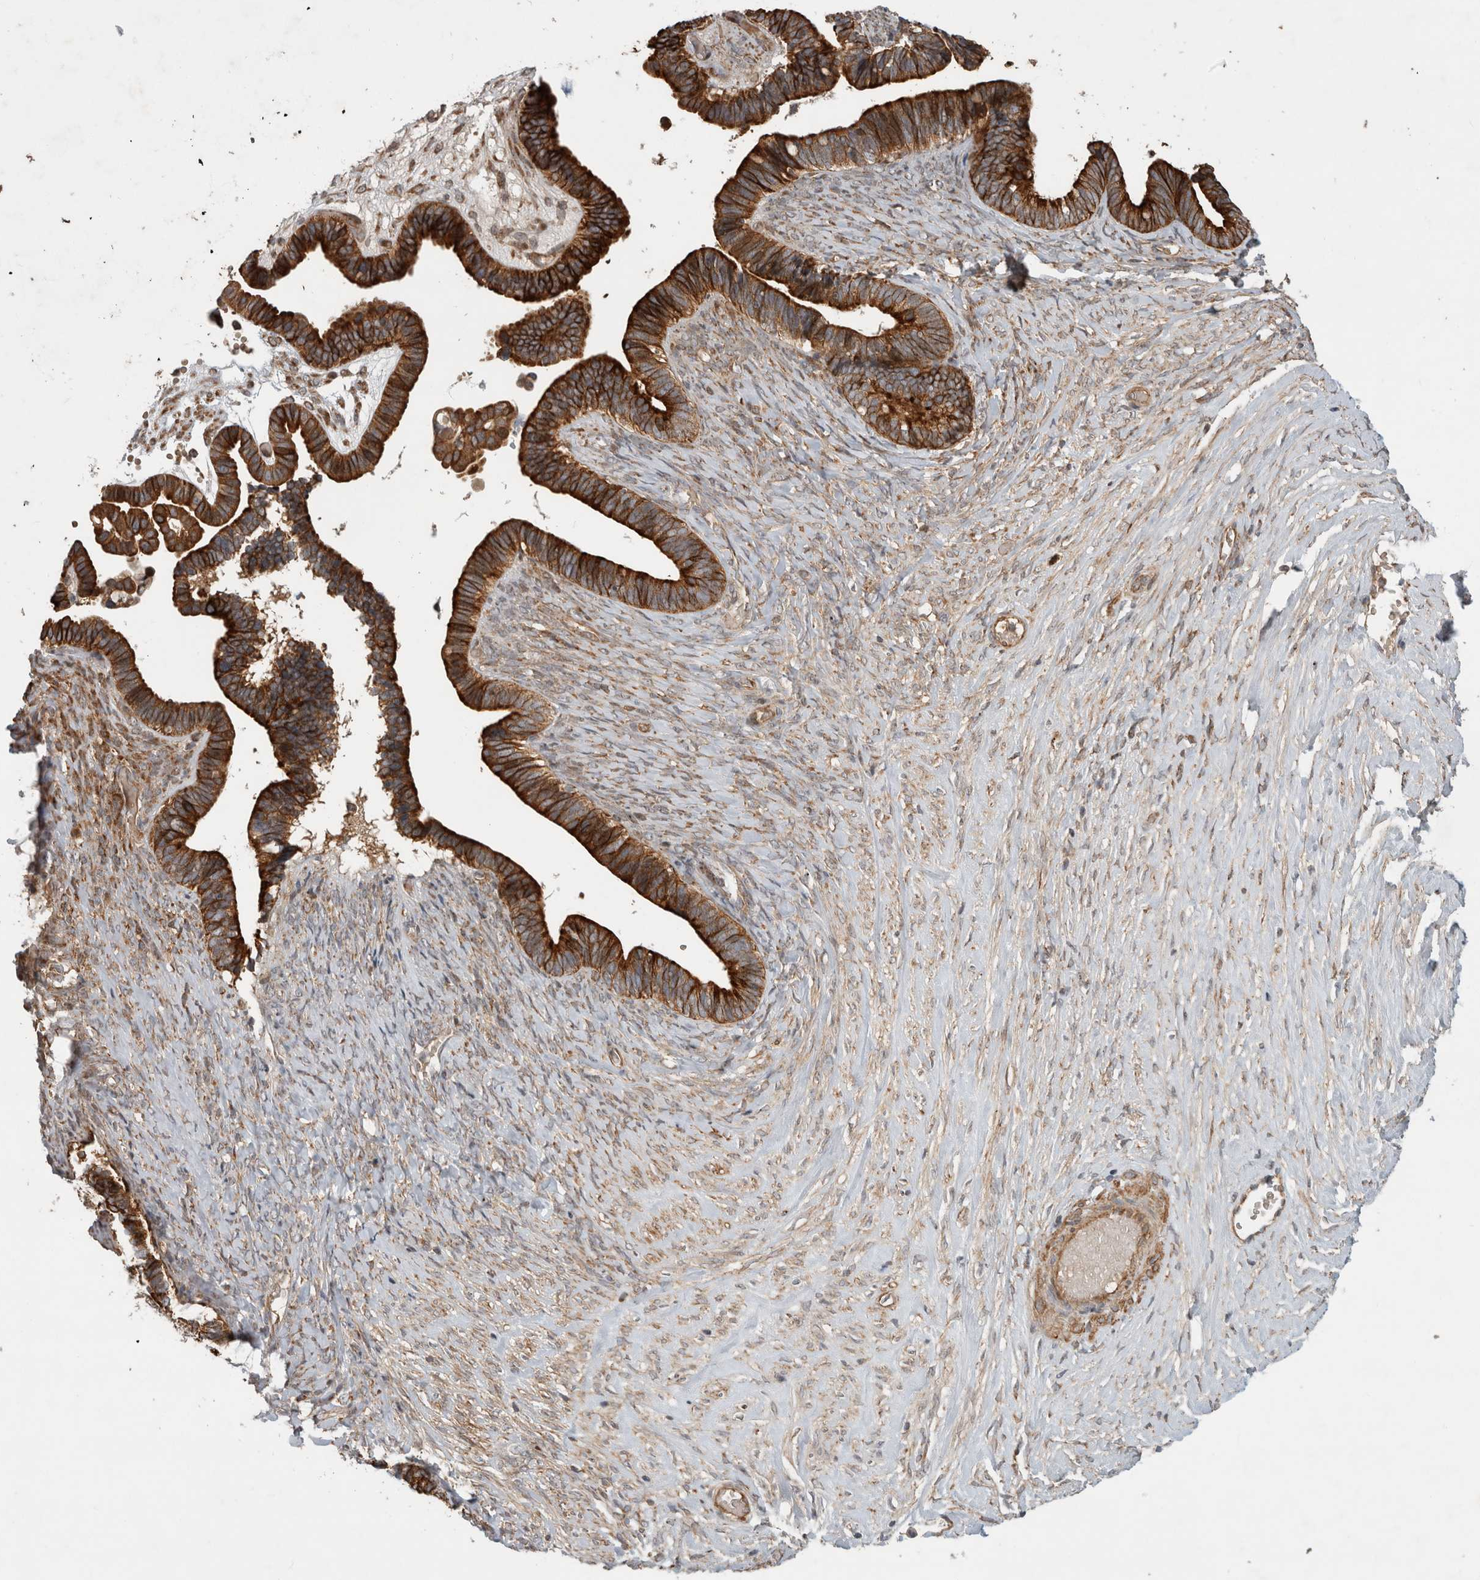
{"staining": {"intensity": "strong", "quantity": ">75%", "location": "cytoplasmic/membranous"}, "tissue": "ovarian cancer", "cell_type": "Tumor cells", "image_type": "cancer", "snomed": [{"axis": "morphology", "description": "Cystadenocarcinoma, serous, NOS"}, {"axis": "topography", "description": "Ovary"}], "caption": "A micrograph showing strong cytoplasmic/membranous positivity in about >75% of tumor cells in ovarian cancer, as visualized by brown immunohistochemical staining.", "gene": "TUBD1", "patient": {"sex": "female", "age": 56}}